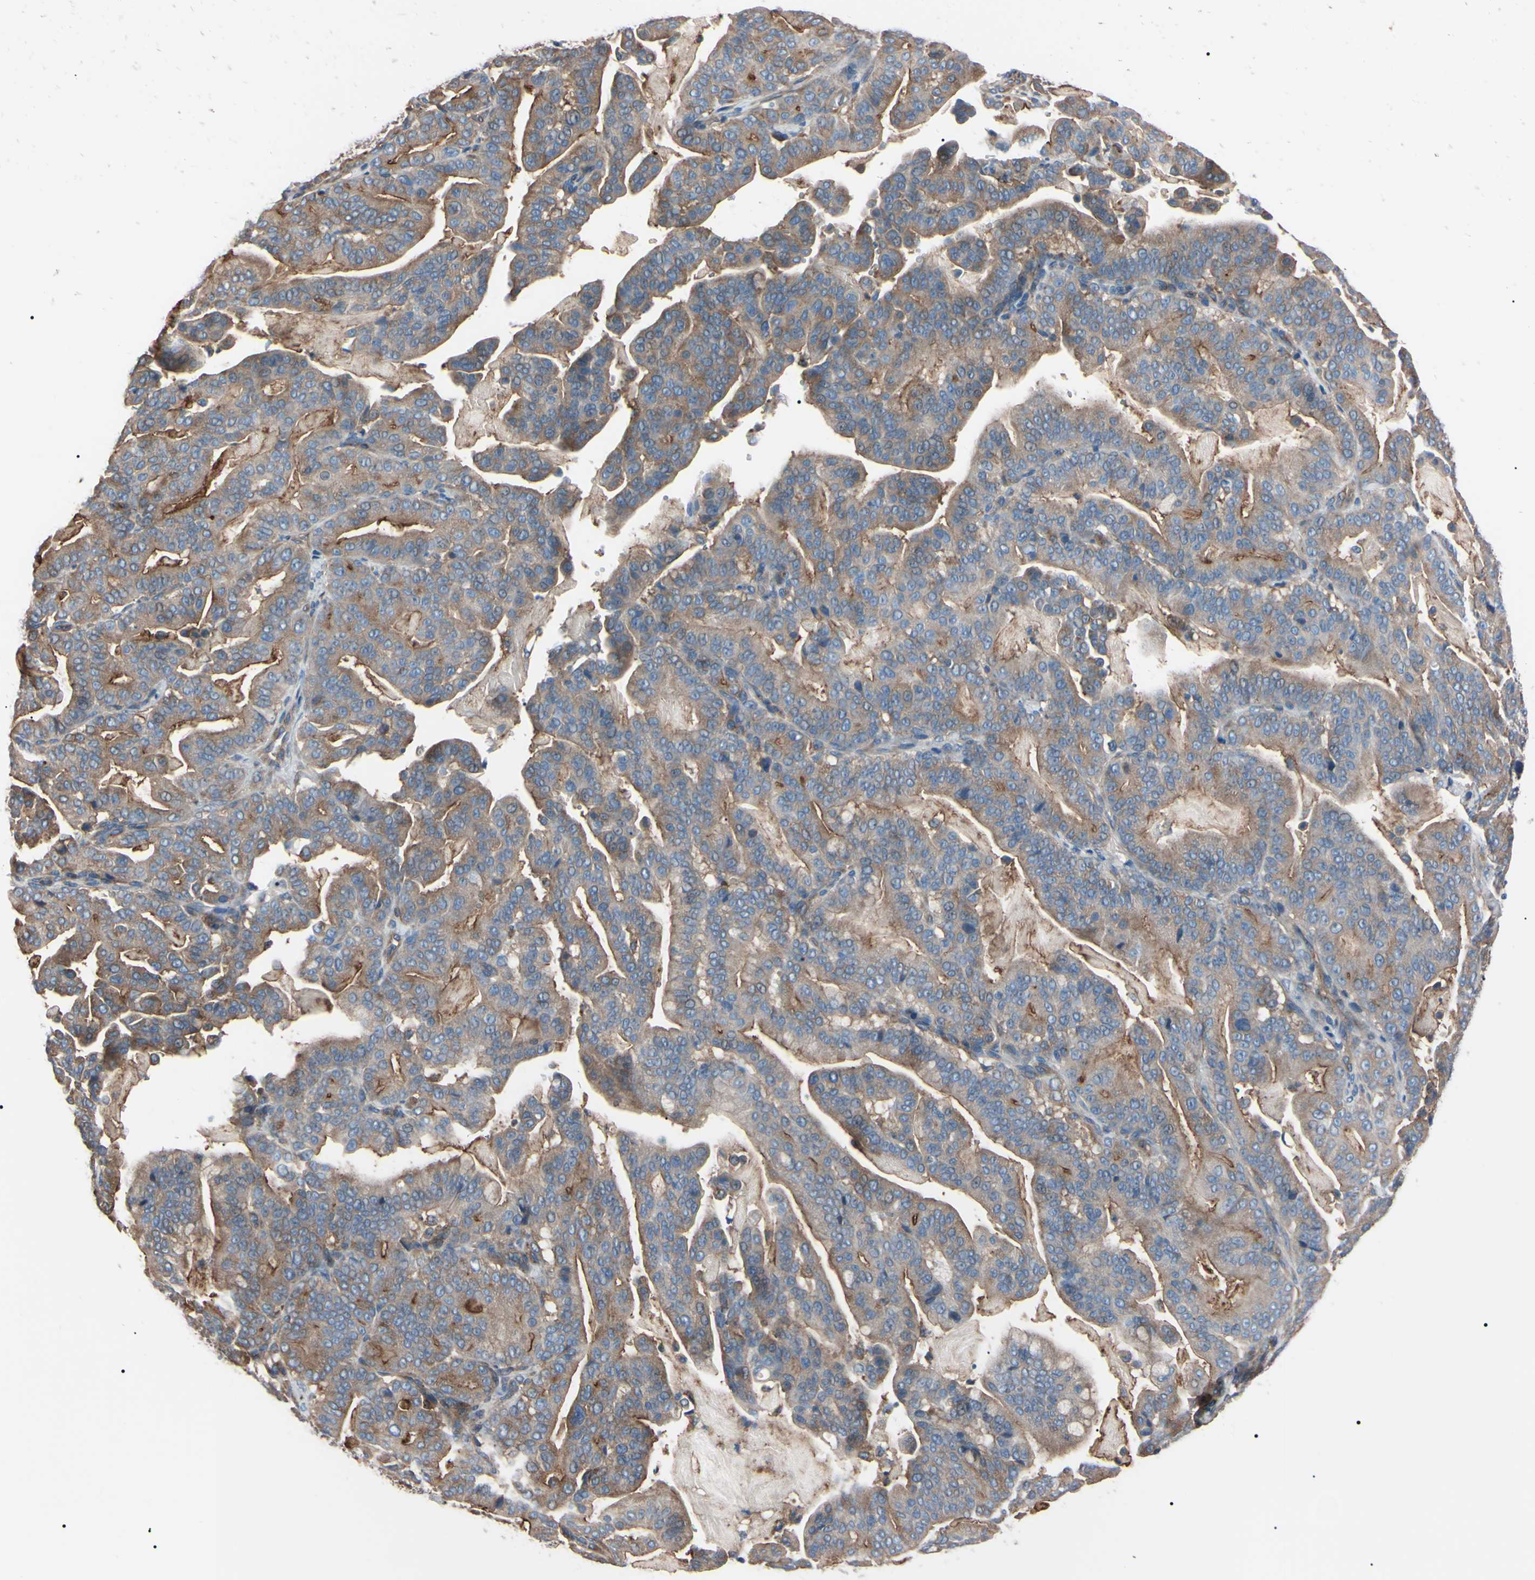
{"staining": {"intensity": "moderate", "quantity": ">75%", "location": "cytoplasmic/membranous"}, "tissue": "pancreatic cancer", "cell_type": "Tumor cells", "image_type": "cancer", "snomed": [{"axis": "morphology", "description": "Adenocarcinoma, NOS"}, {"axis": "topography", "description": "Pancreas"}], "caption": "The image demonstrates a brown stain indicating the presence of a protein in the cytoplasmic/membranous of tumor cells in adenocarcinoma (pancreatic).", "gene": "PRKACA", "patient": {"sex": "male", "age": 63}}